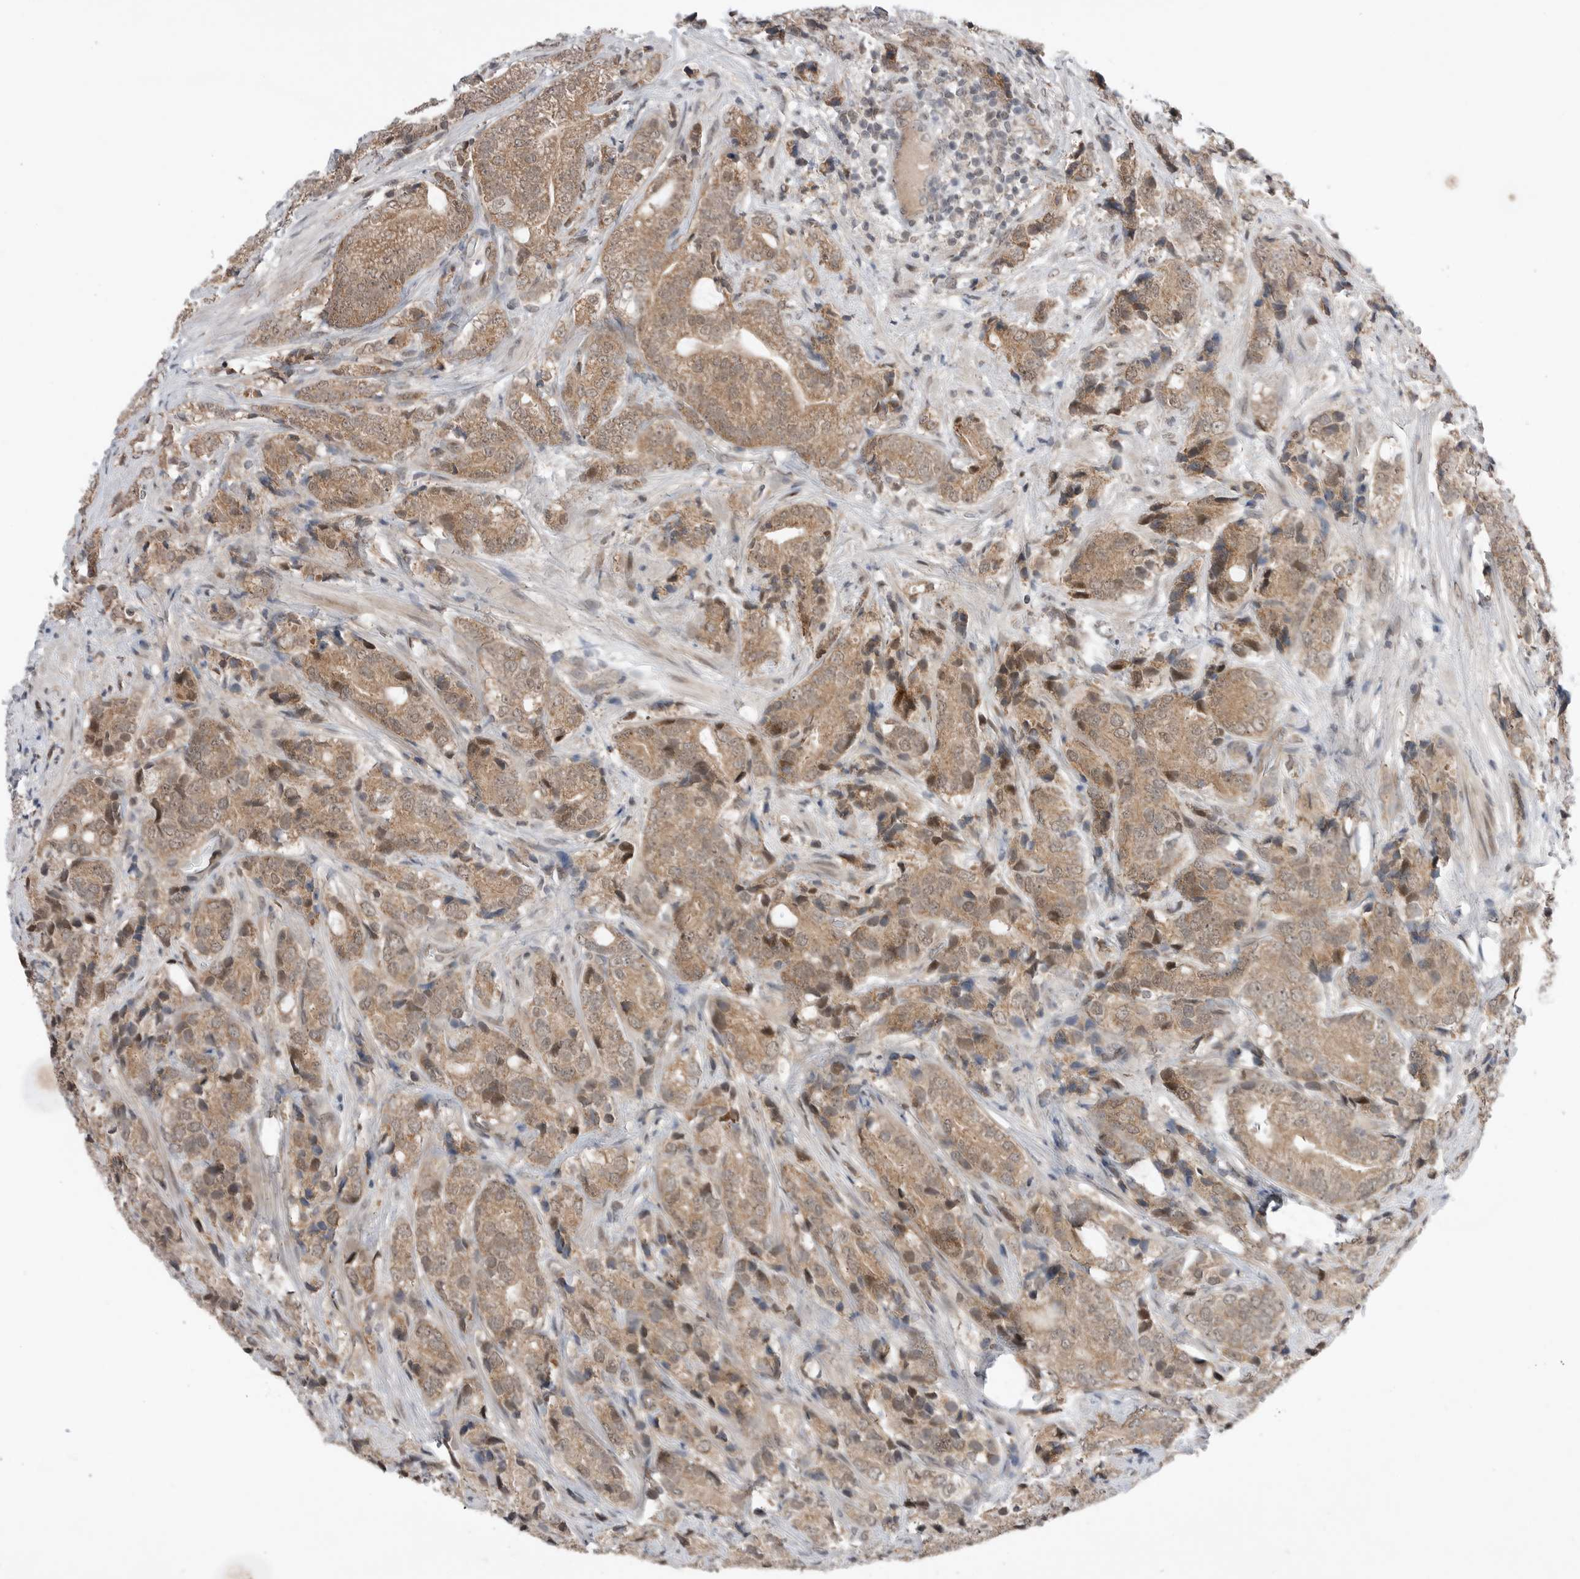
{"staining": {"intensity": "moderate", "quantity": ">75%", "location": "cytoplasmic/membranous"}, "tissue": "prostate cancer", "cell_type": "Tumor cells", "image_type": "cancer", "snomed": [{"axis": "morphology", "description": "Adenocarcinoma, High grade"}, {"axis": "topography", "description": "Prostate"}], "caption": "A brown stain labels moderate cytoplasmic/membranous positivity of a protein in prostate cancer tumor cells.", "gene": "NTAQ1", "patient": {"sex": "male", "age": 57}}